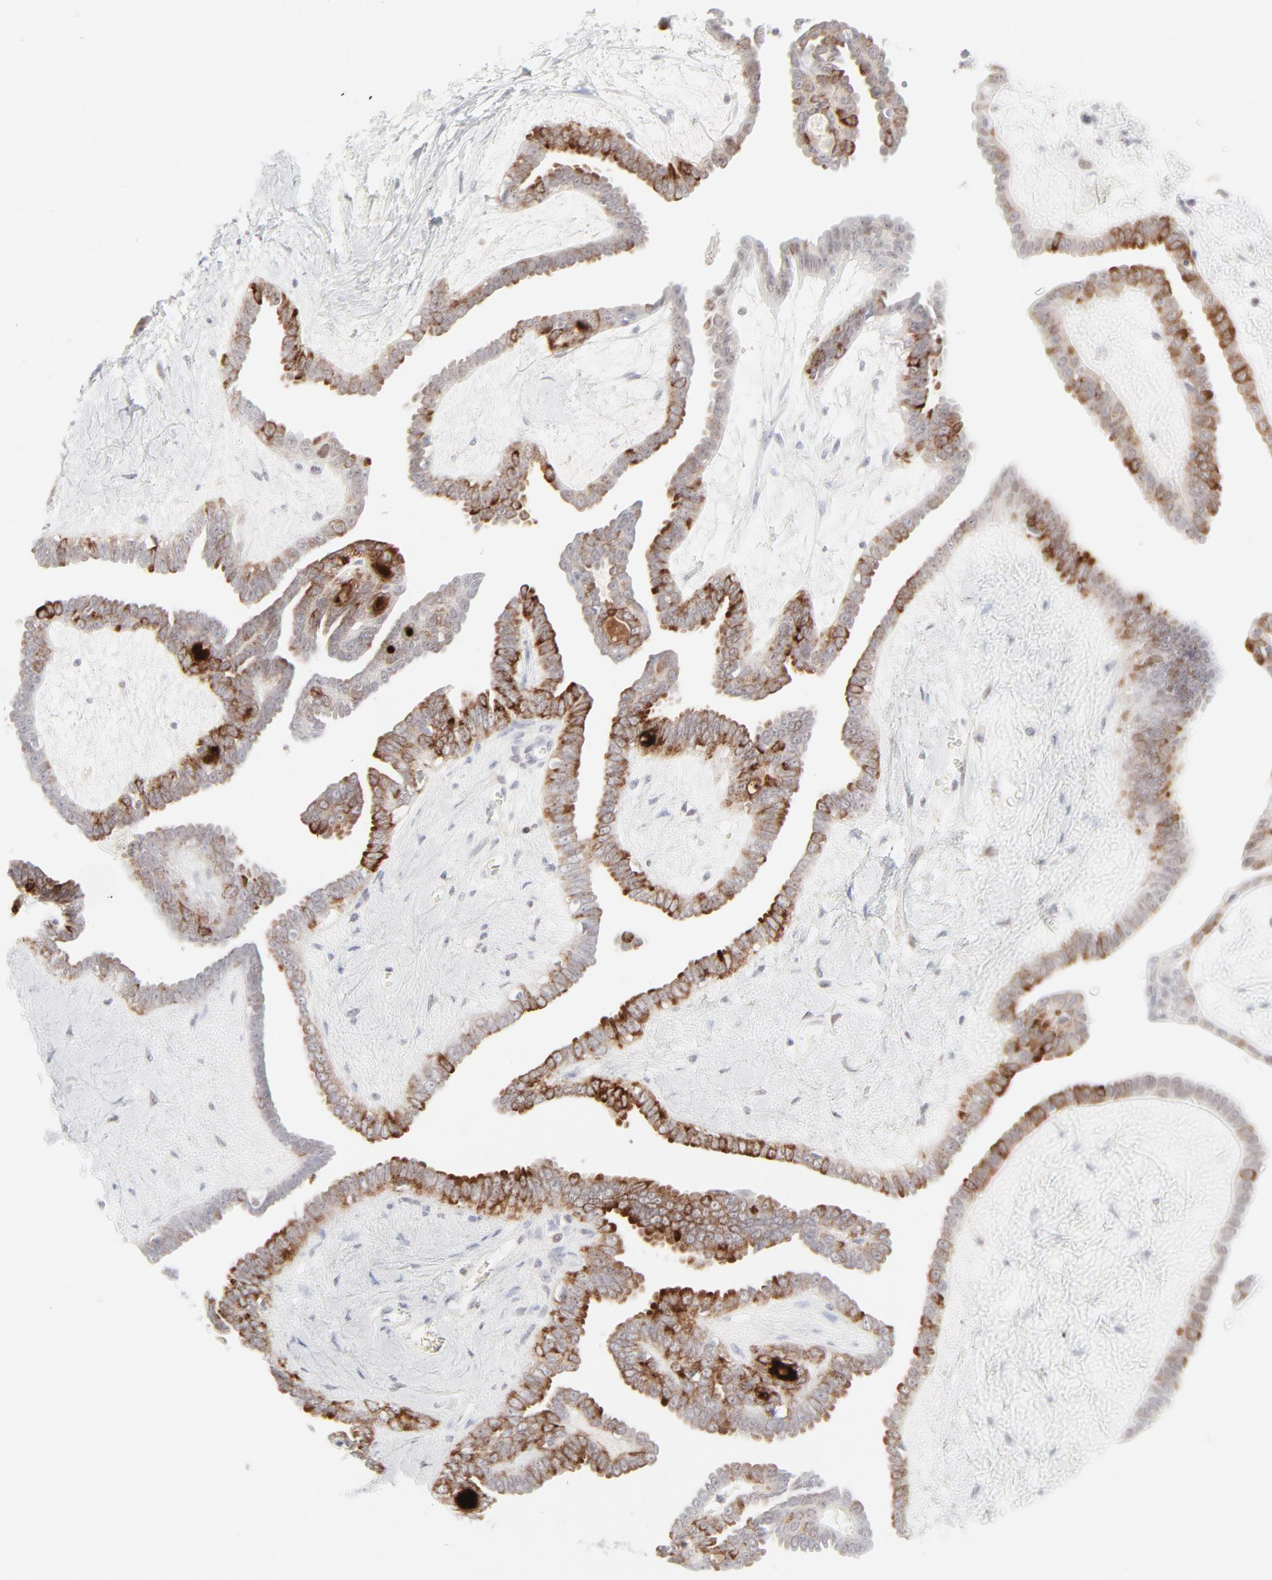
{"staining": {"intensity": "strong", "quantity": "25%-75%", "location": "cytoplasmic/membranous"}, "tissue": "ovarian cancer", "cell_type": "Tumor cells", "image_type": "cancer", "snomed": [{"axis": "morphology", "description": "Cystadenocarcinoma, serous, NOS"}, {"axis": "topography", "description": "Ovary"}], "caption": "Ovarian cancer stained for a protein (brown) demonstrates strong cytoplasmic/membranous positive expression in approximately 25%-75% of tumor cells.", "gene": "PRKCB", "patient": {"sex": "female", "age": 71}}